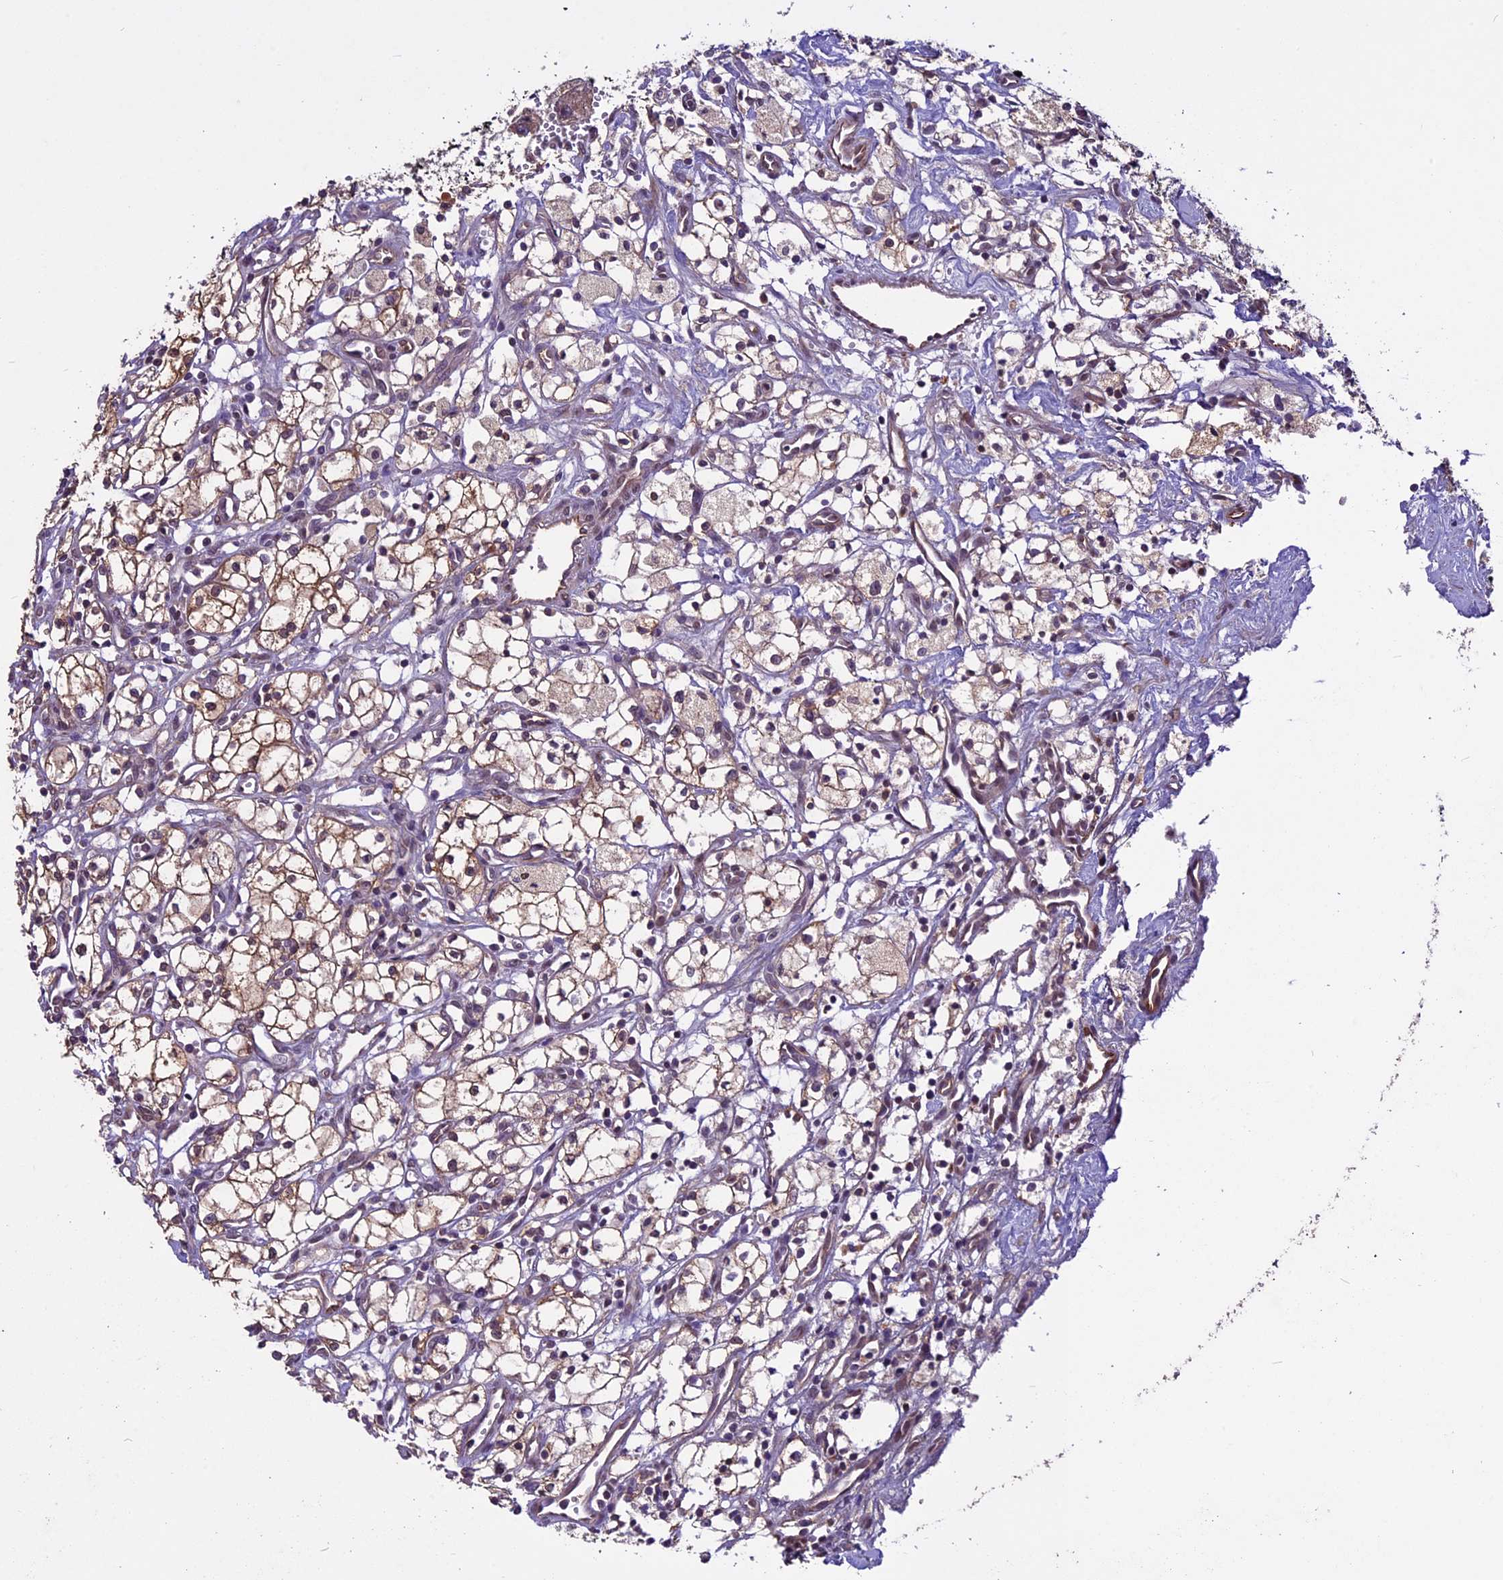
{"staining": {"intensity": "moderate", "quantity": "25%-75%", "location": "cytoplasmic/membranous"}, "tissue": "renal cancer", "cell_type": "Tumor cells", "image_type": "cancer", "snomed": [{"axis": "morphology", "description": "Adenocarcinoma, NOS"}, {"axis": "topography", "description": "Kidney"}], "caption": "There is medium levels of moderate cytoplasmic/membranous positivity in tumor cells of renal cancer (adenocarcinoma), as demonstrated by immunohistochemical staining (brown color).", "gene": "C3orf70", "patient": {"sex": "male", "age": 59}}